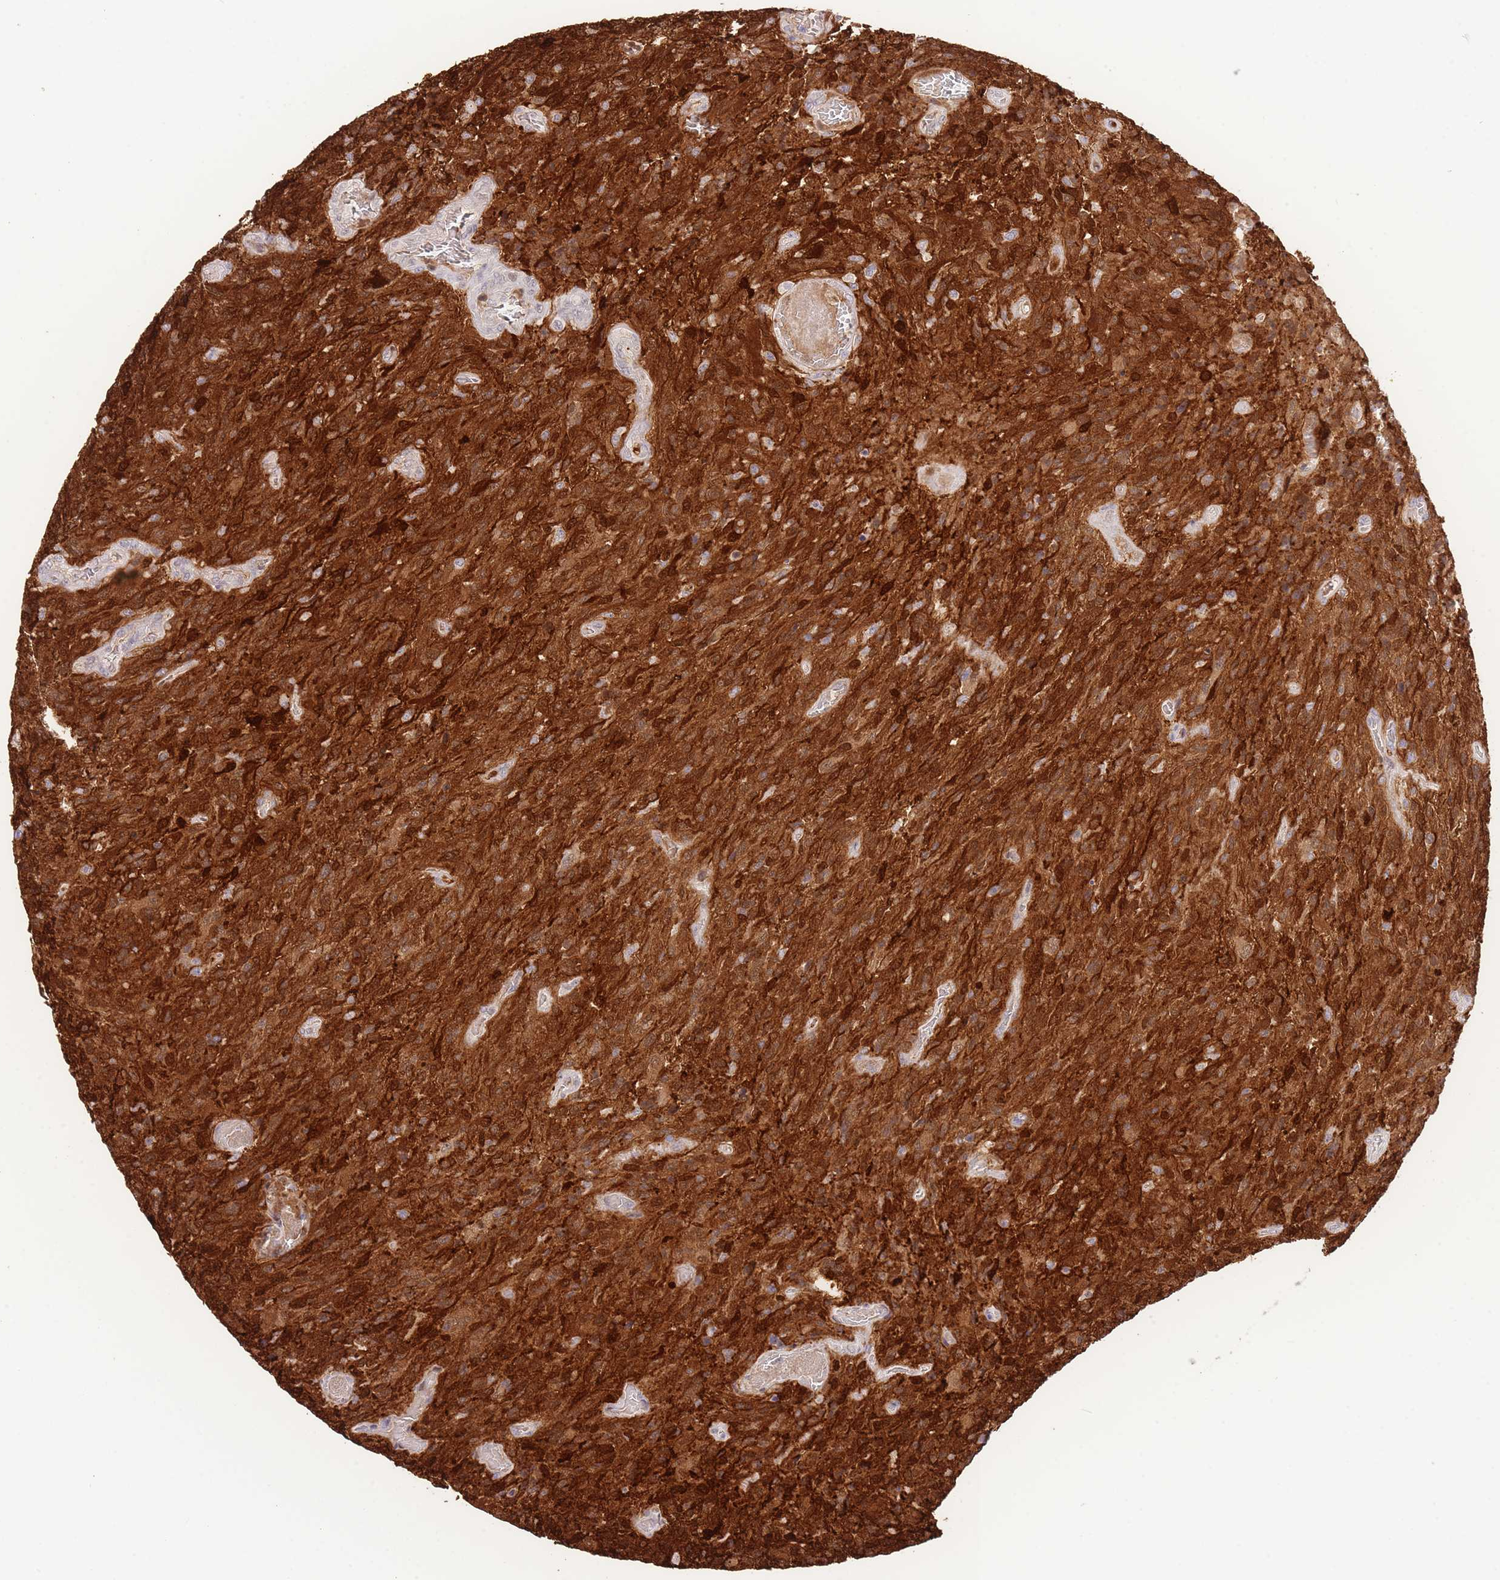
{"staining": {"intensity": "strong", "quantity": ">75%", "location": "cytoplasmic/membranous"}, "tissue": "glioma", "cell_type": "Tumor cells", "image_type": "cancer", "snomed": [{"axis": "morphology", "description": "Normal tissue, NOS"}, {"axis": "morphology", "description": "Glioma, malignant, High grade"}, {"axis": "topography", "description": "Cerebral cortex"}], "caption": "IHC photomicrograph of human malignant glioma (high-grade) stained for a protein (brown), which displays high levels of strong cytoplasmic/membranous staining in approximately >75% of tumor cells.", "gene": "FBXO46", "patient": {"sex": "male", "age": 56}}